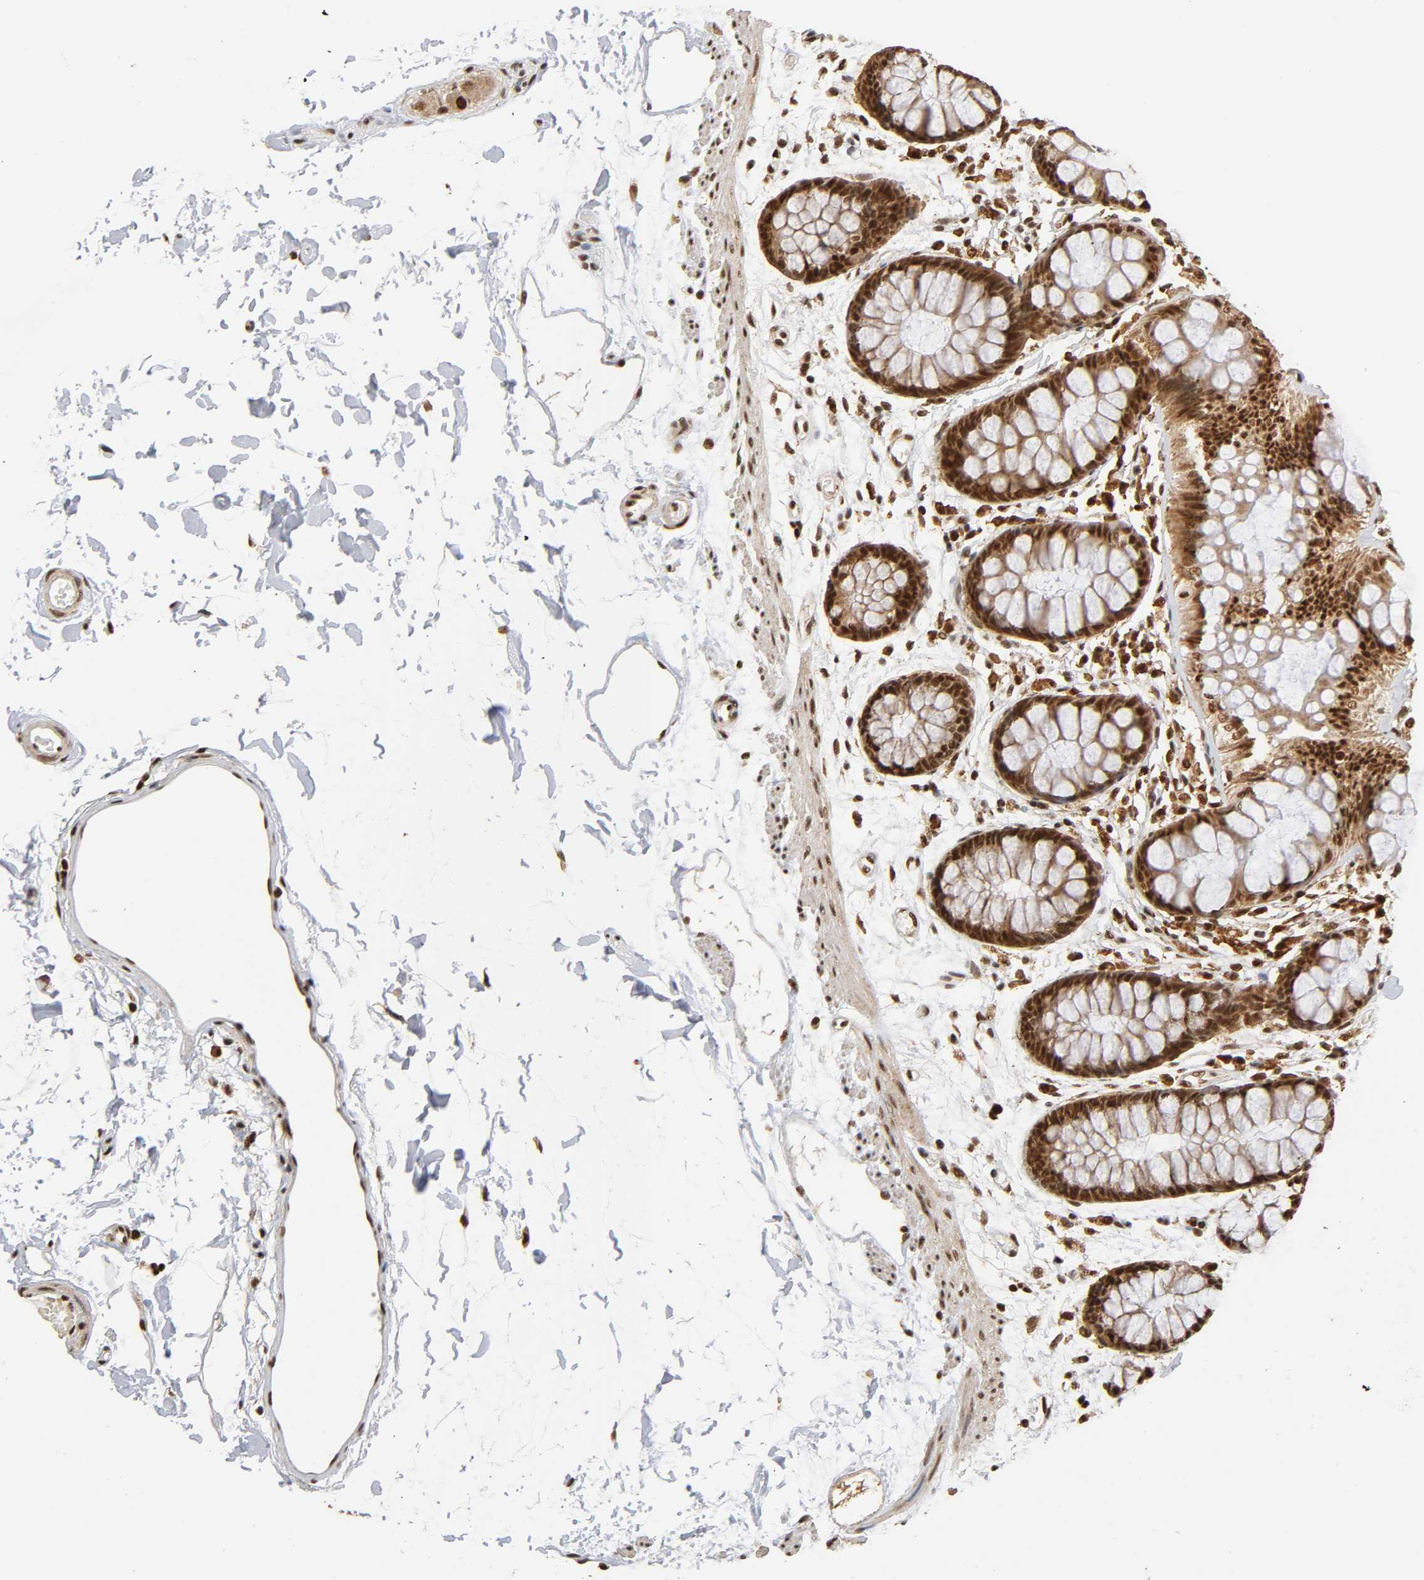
{"staining": {"intensity": "strong", "quantity": ">75%", "location": "cytoplasmic/membranous,nuclear"}, "tissue": "rectum", "cell_type": "Glandular cells", "image_type": "normal", "snomed": [{"axis": "morphology", "description": "Normal tissue, NOS"}, {"axis": "topography", "description": "Rectum"}], "caption": "Benign rectum reveals strong cytoplasmic/membranous,nuclear staining in about >75% of glandular cells, visualized by immunohistochemistry.", "gene": "RNF122", "patient": {"sex": "female", "age": 66}}